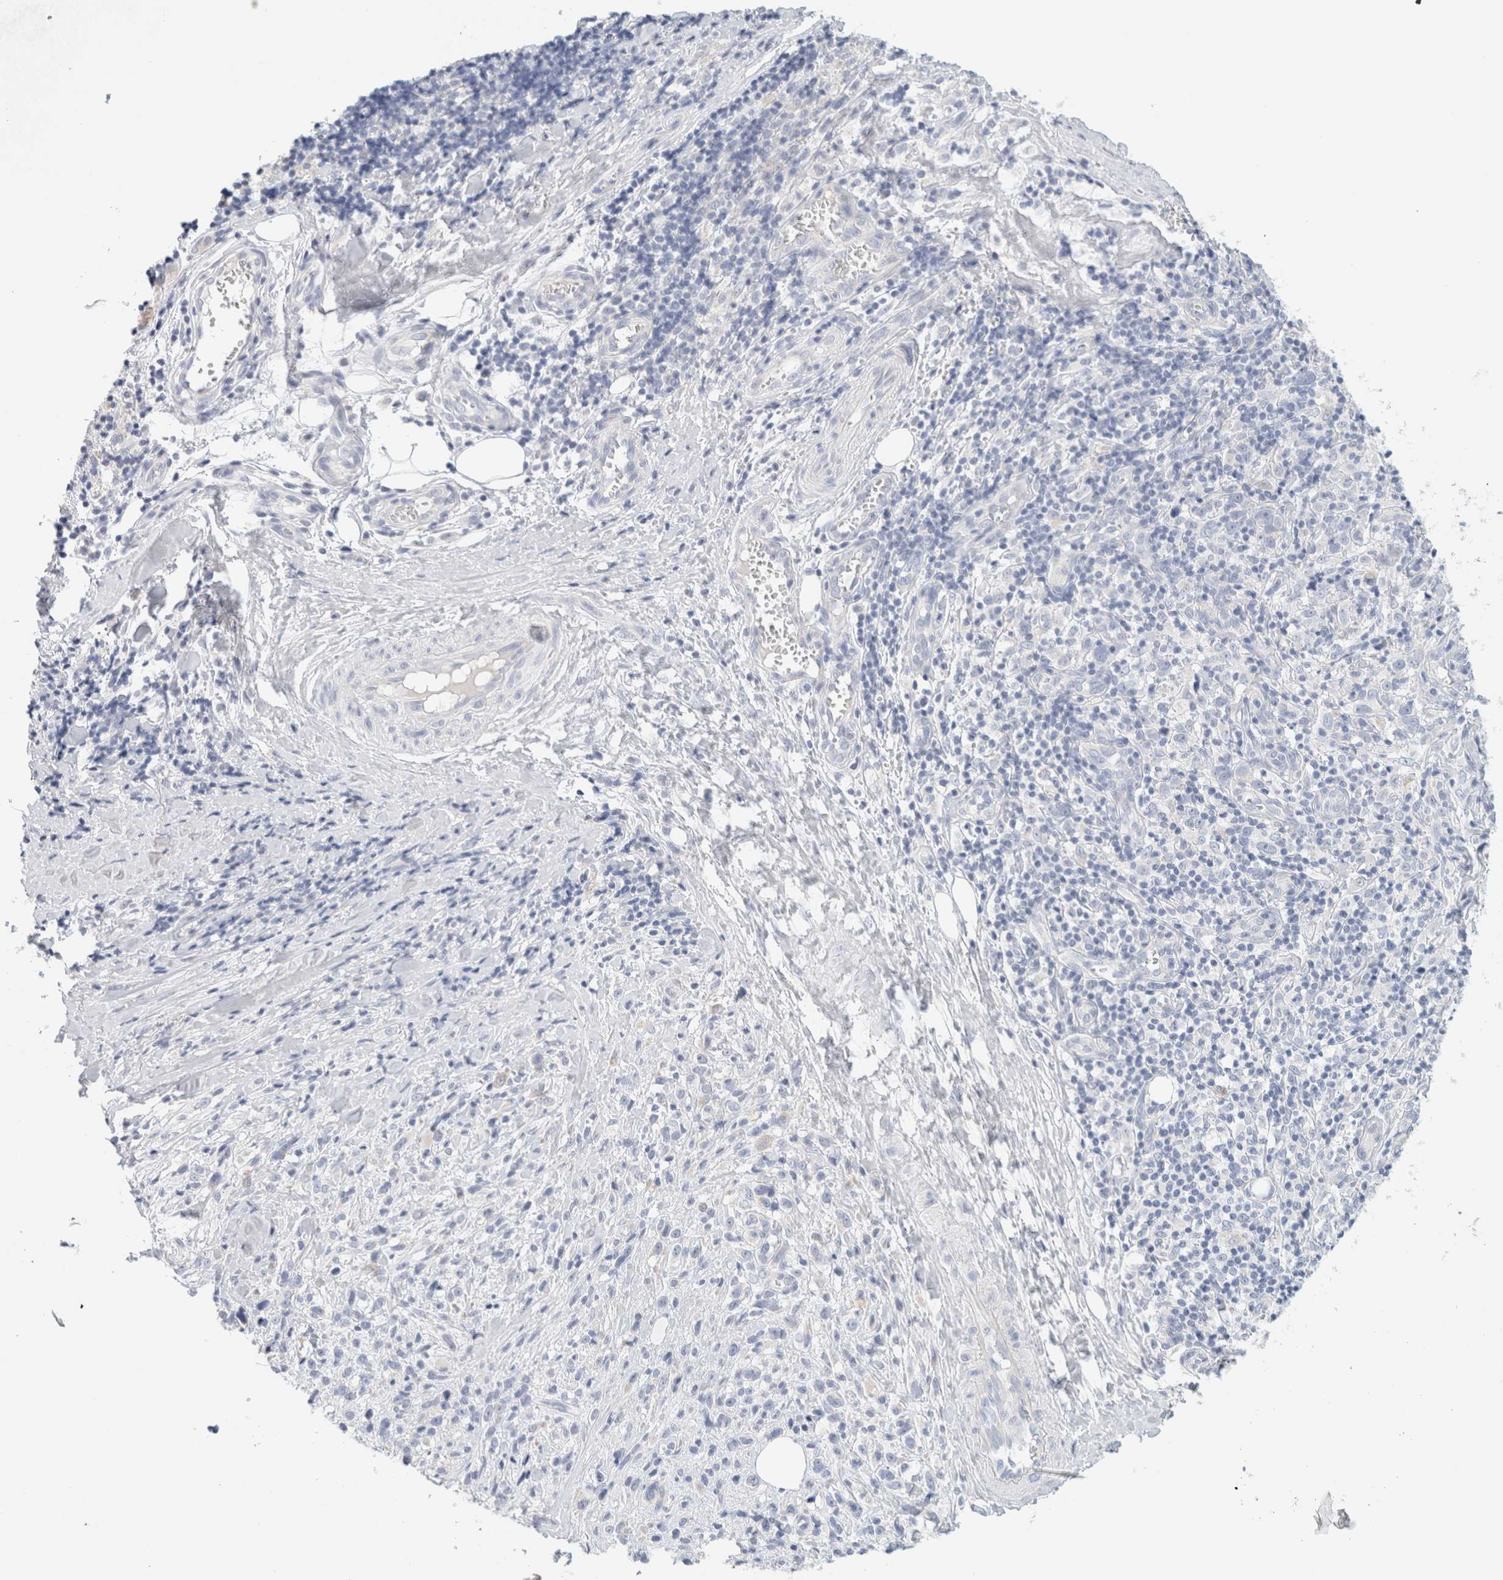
{"staining": {"intensity": "negative", "quantity": "none", "location": "none"}, "tissue": "melanoma", "cell_type": "Tumor cells", "image_type": "cancer", "snomed": [{"axis": "morphology", "description": "Malignant melanoma, NOS"}, {"axis": "topography", "description": "Skin"}], "caption": "Protein analysis of malignant melanoma exhibits no significant expression in tumor cells. (Stains: DAB immunohistochemistry (IHC) with hematoxylin counter stain, Microscopy: brightfield microscopy at high magnification).", "gene": "HEXD", "patient": {"sex": "female", "age": 55}}